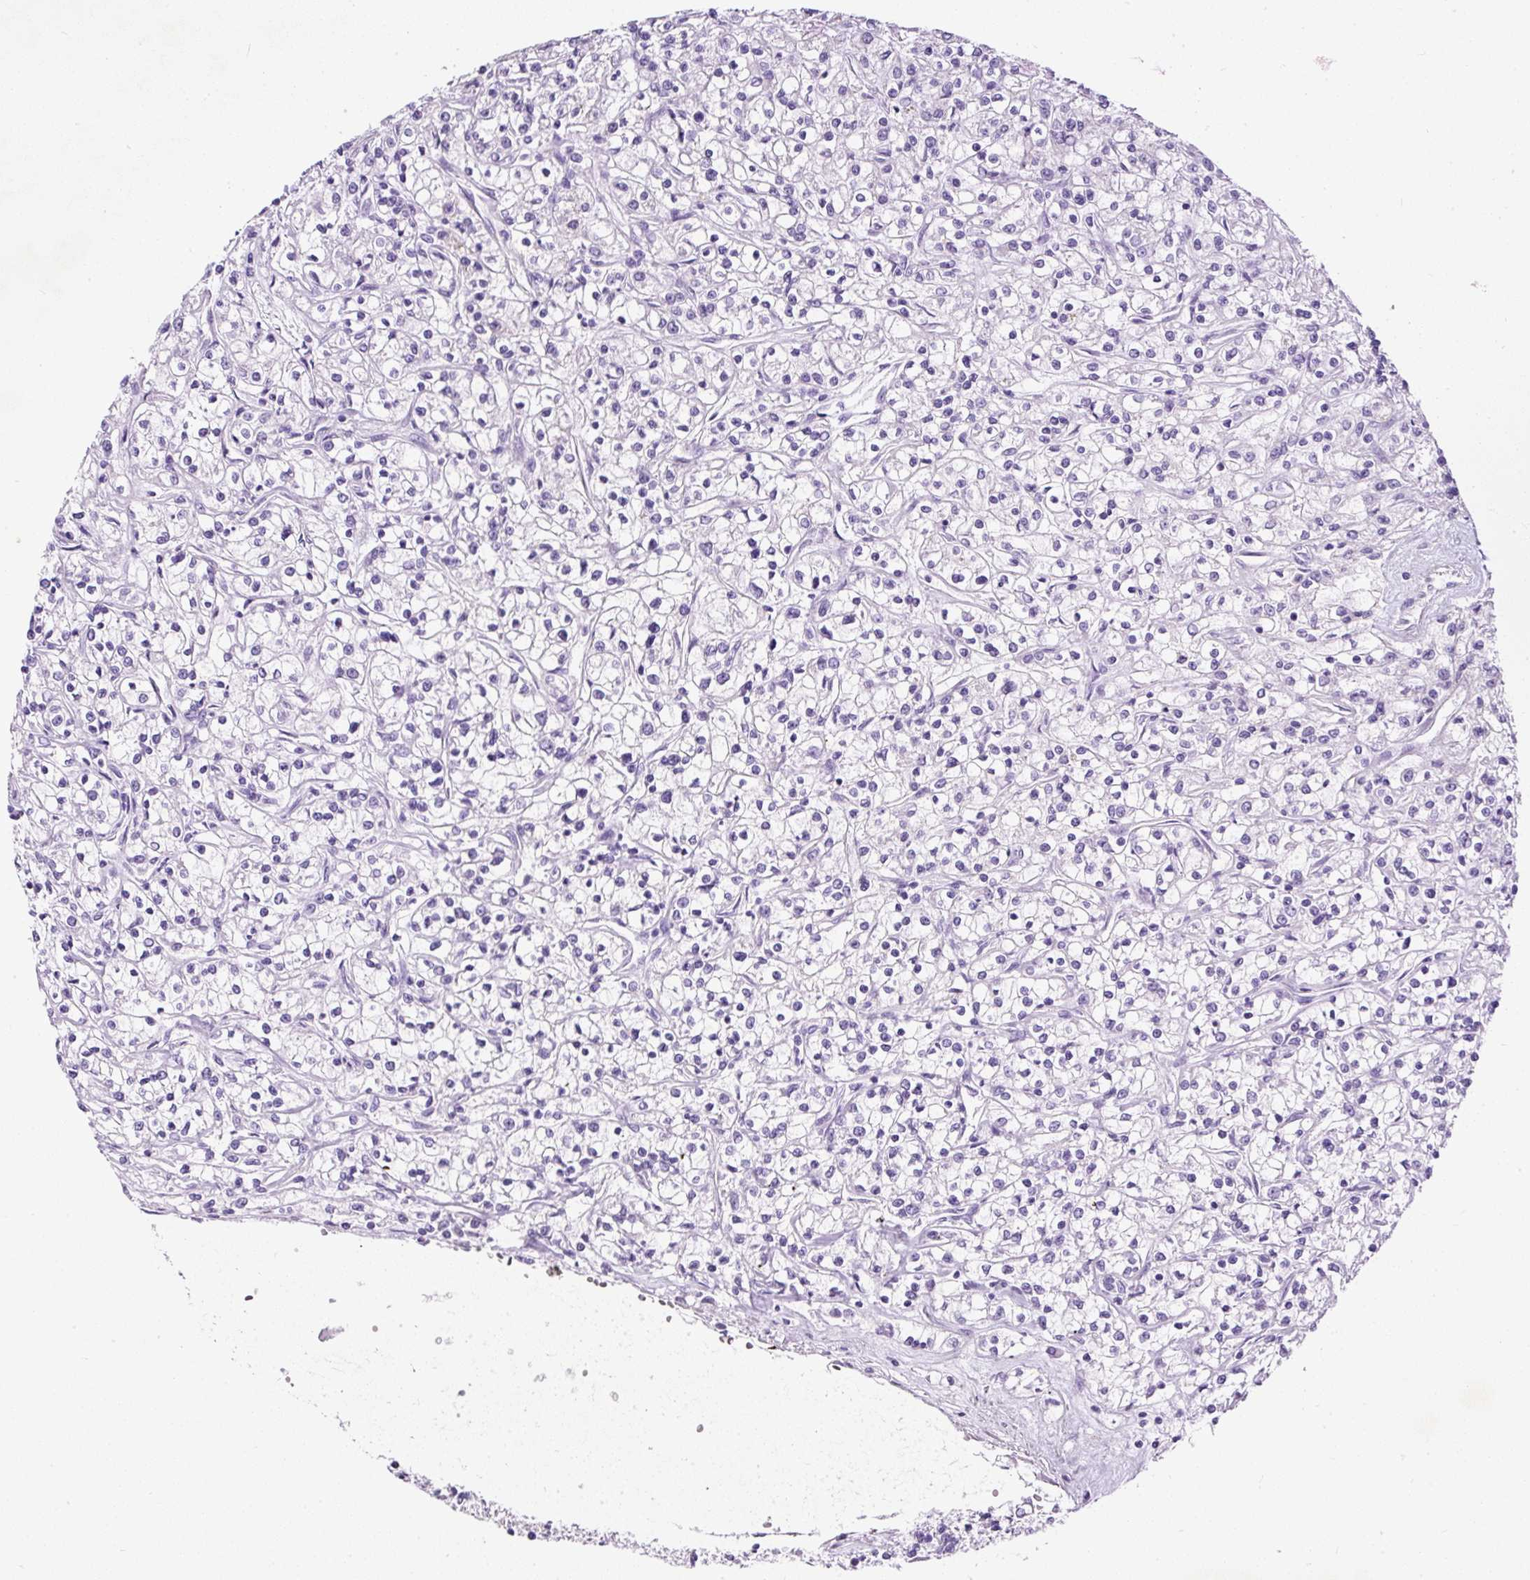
{"staining": {"intensity": "negative", "quantity": "none", "location": "none"}, "tissue": "renal cancer", "cell_type": "Tumor cells", "image_type": "cancer", "snomed": [{"axis": "morphology", "description": "Adenocarcinoma, NOS"}, {"axis": "topography", "description": "Kidney"}], "caption": "High magnification brightfield microscopy of renal cancer stained with DAB (brown) and counterstained with hematoxylin (blue): tumor cells show no significant staining.", "gene": "STOX2", "patient": {"sex": "female", "age": 59}}